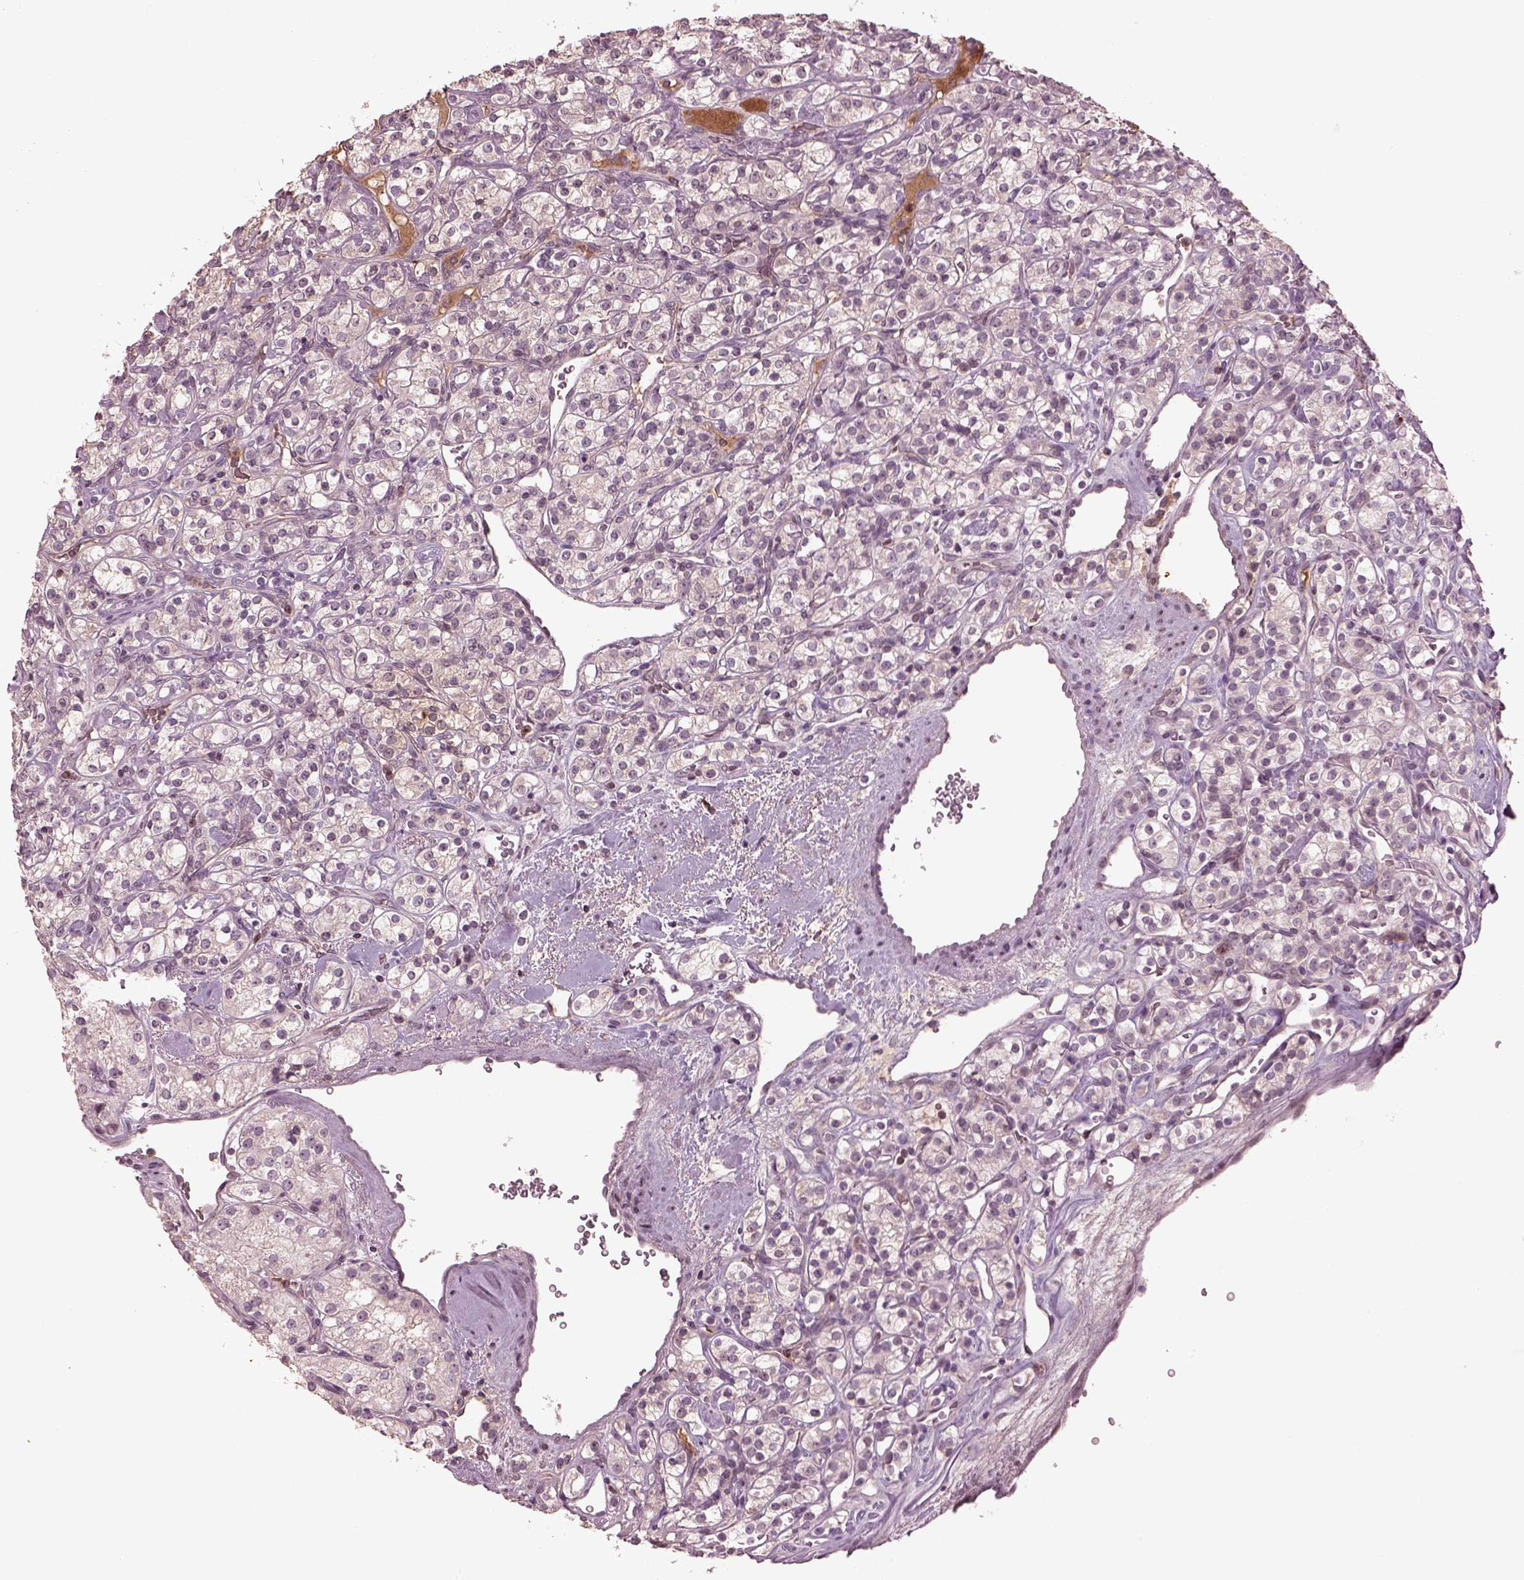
{"staining": {"intensity": "negative", "quantity": "none", "location": "none"}, "tissue": "renal cancer", "cell_type": "Tumor cells", "image_type": "cancer", "snomed": [{"axis": "morphology", "description": "Adenocarcinoma, NOS"}, {"axis": "topography", "description": "Kidney"}], "caption": "Adenocarcinoma (renal) was stained to show a protein in brown. There is no significant positivity in tumor cells.", "gene": "PTX4", "patient": {"sex": "male", "age": 77}}